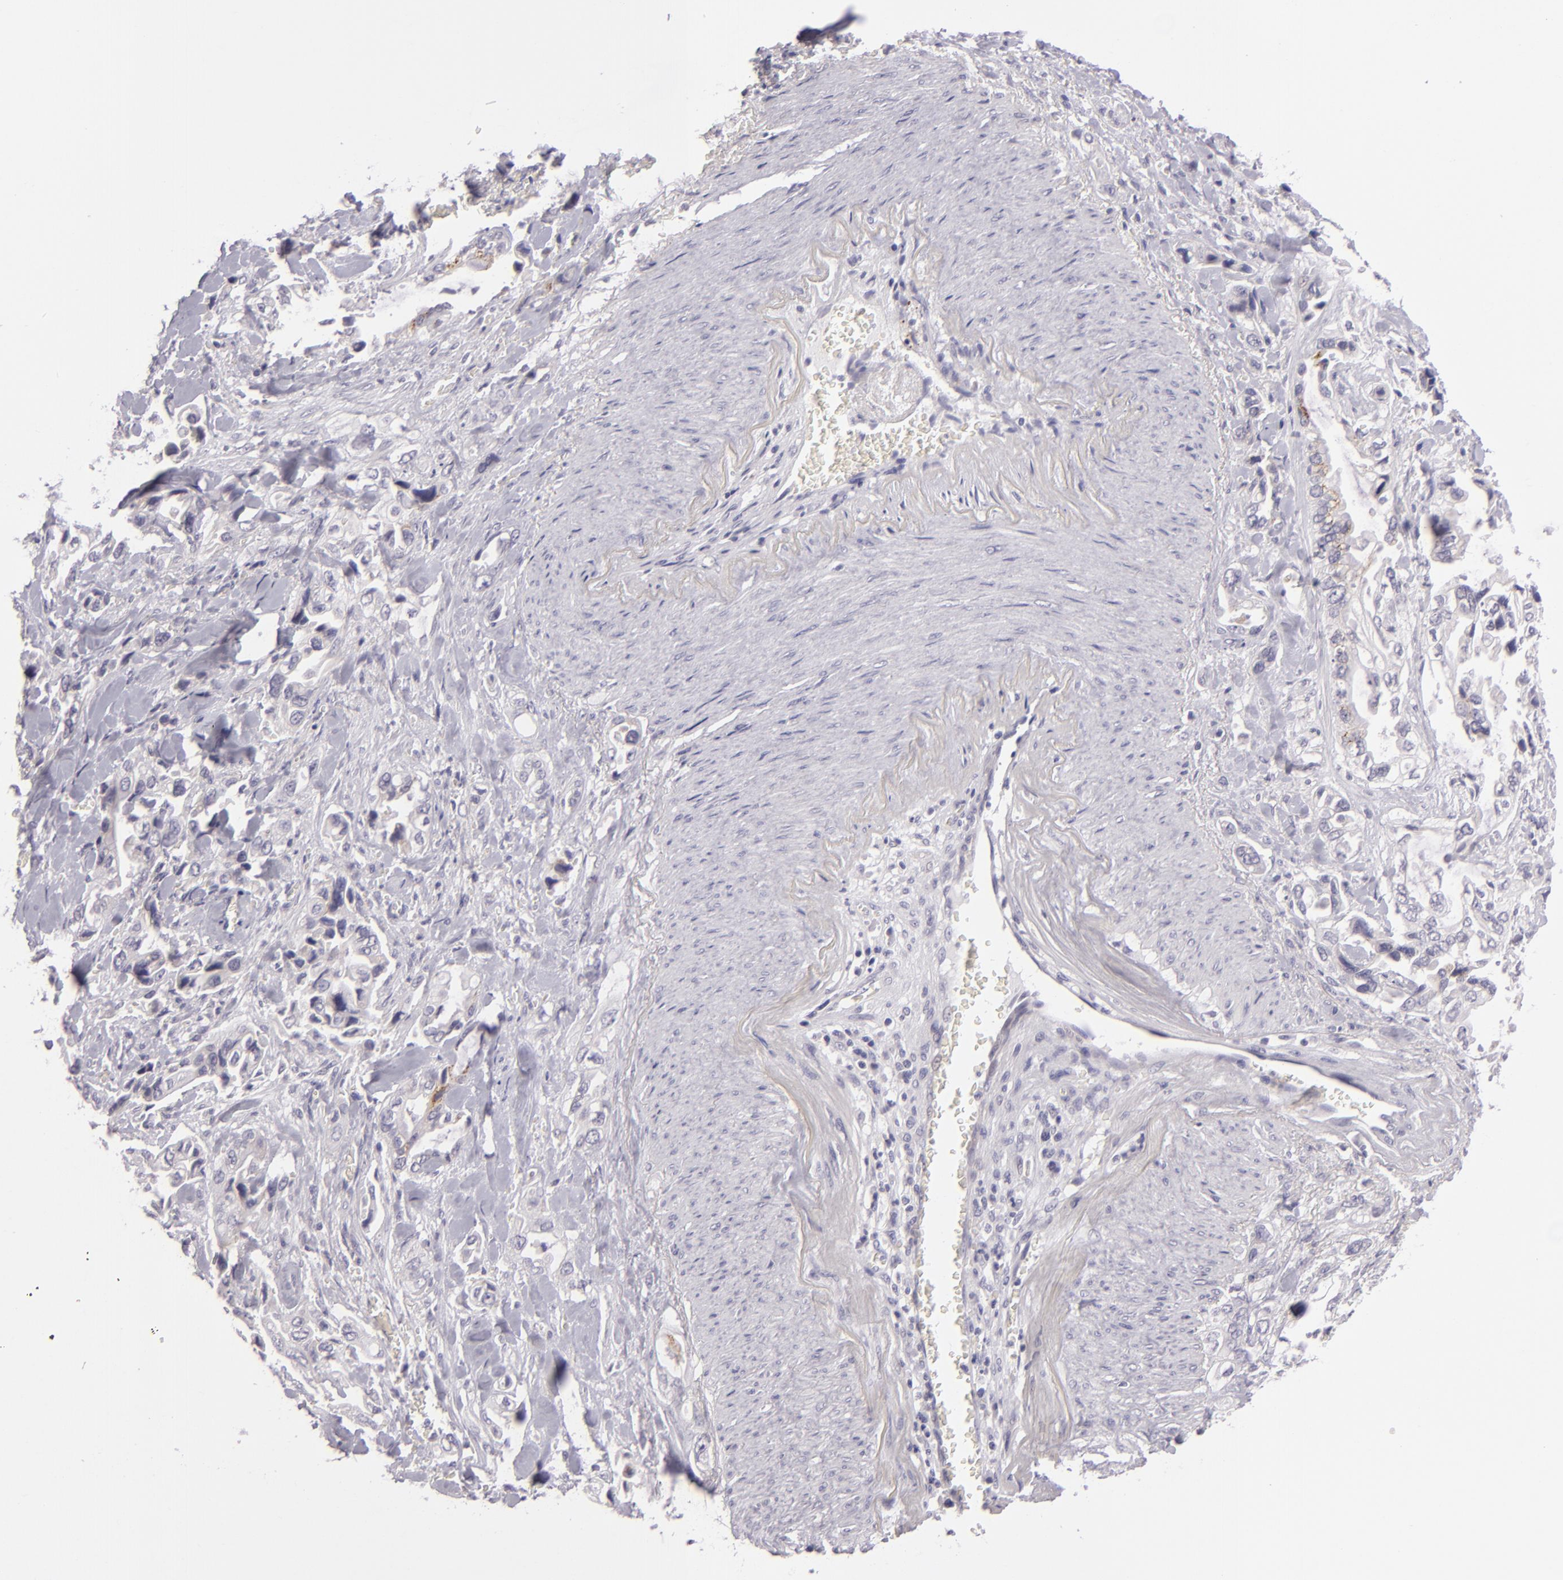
{"staining": {"intensity": "moderate", "quantity": "<25%", "location": "cytoplasmic/membranous"}, "tissue": "pancreatic cancer", "cell_type": "Tumor cells", "image_type": "cancer", "snomed": [{"axis": "morphology", "description": "Adenocarcinoma, NOS"}, {"axis": "topography", "description": "Pancreas"}], "caption": "Tumor cells display low levels of moderate cytoplasmic/membranous staining in about <25% of cells in human pancreatic adenocarcinoma. The protein of interest is shown in brown color, while the nuclei are stained blue.", "gene": "EGFL6", "patient": {"sex": "male", "age": 69}}